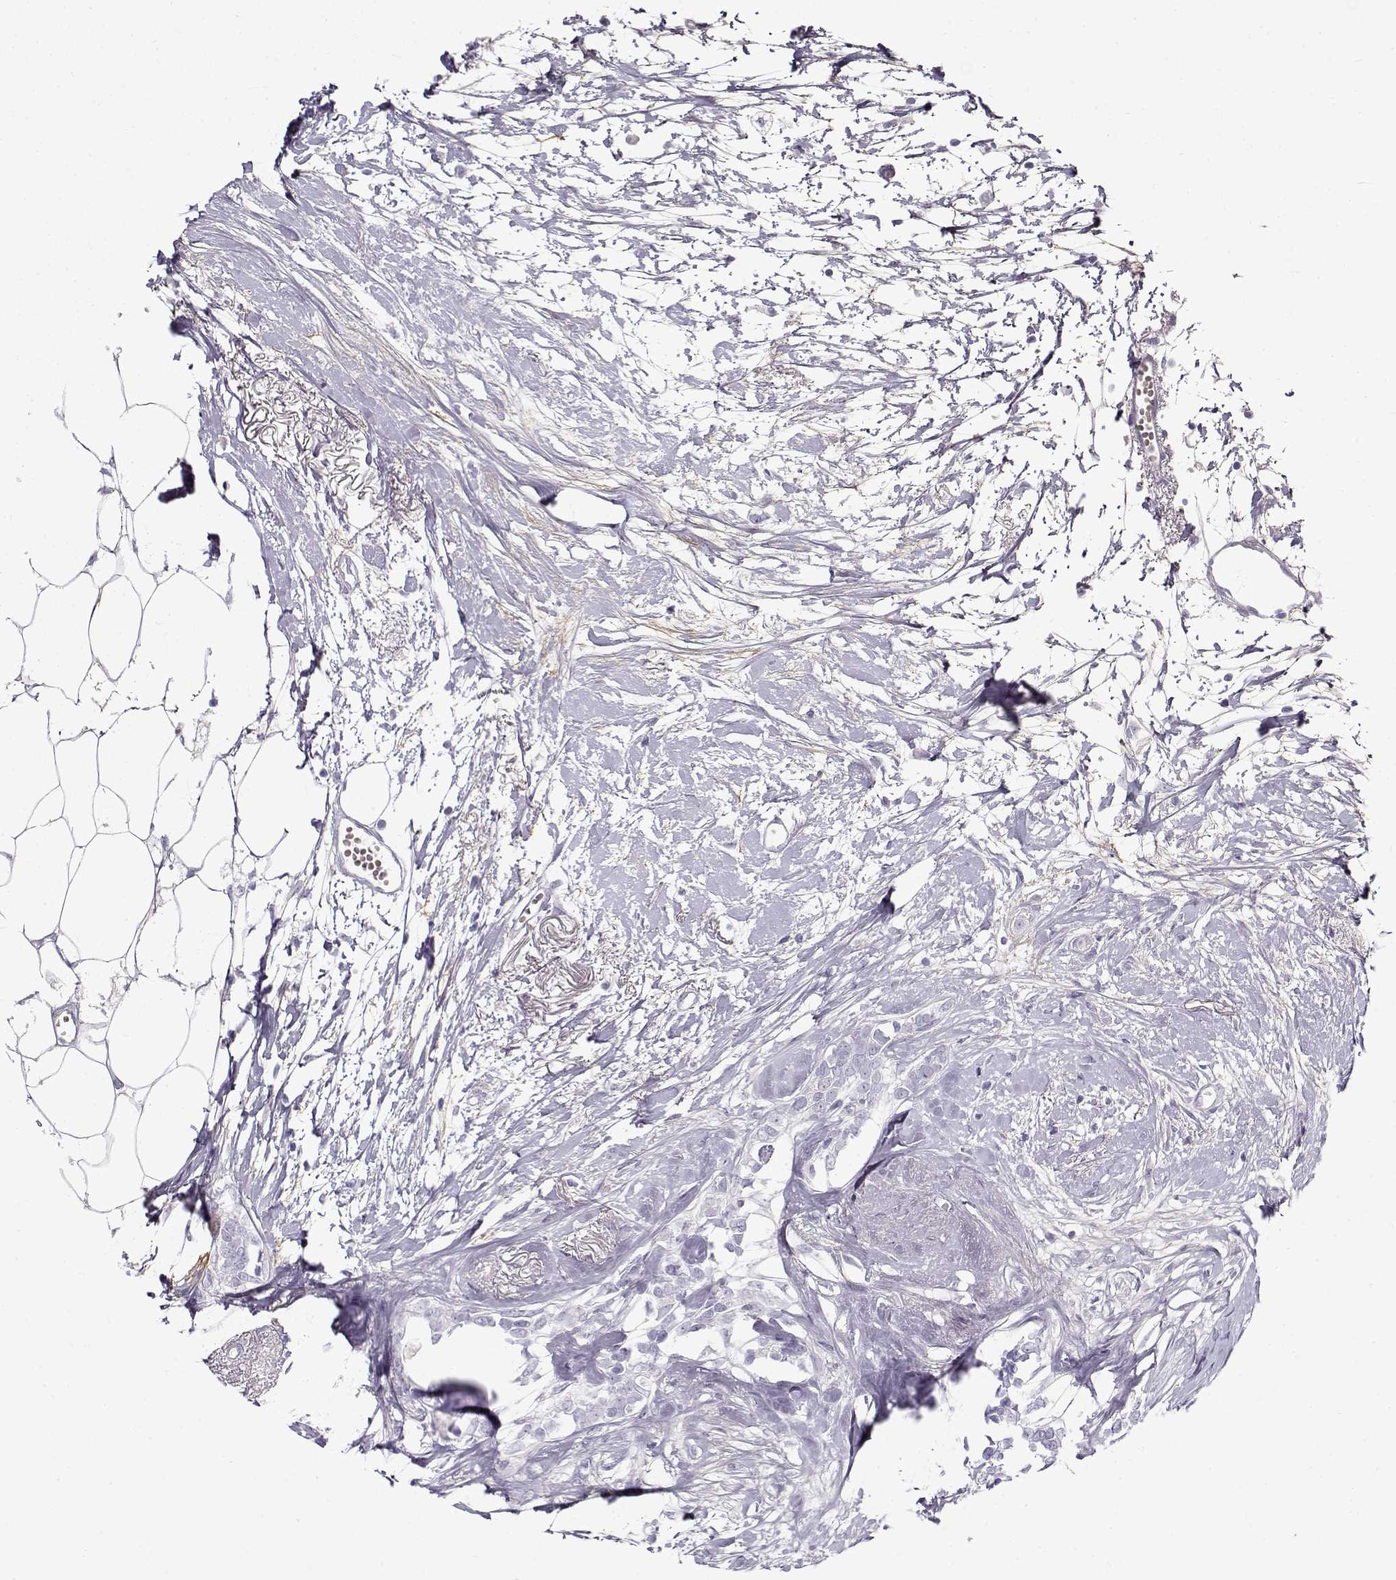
{"staining": {"intensity": "negative", "quantity": "none", "location": "none"}, "tissue": "breast cancer", "cell_type": "Tumor cells", "image_type": "cancer", "snomed": [{"axis": "morphology", "description": "Duct carcinoma"}, {"axis": "topography", "description": "Breast"}], "caption": "IHC image of neoplastic tissue: breast intraductal carcinoma stained with DAB shows no significant protein positivity in tumor cells.", "gene": "GTSF1L", "patient": {"sex": "female", "age": 40}}